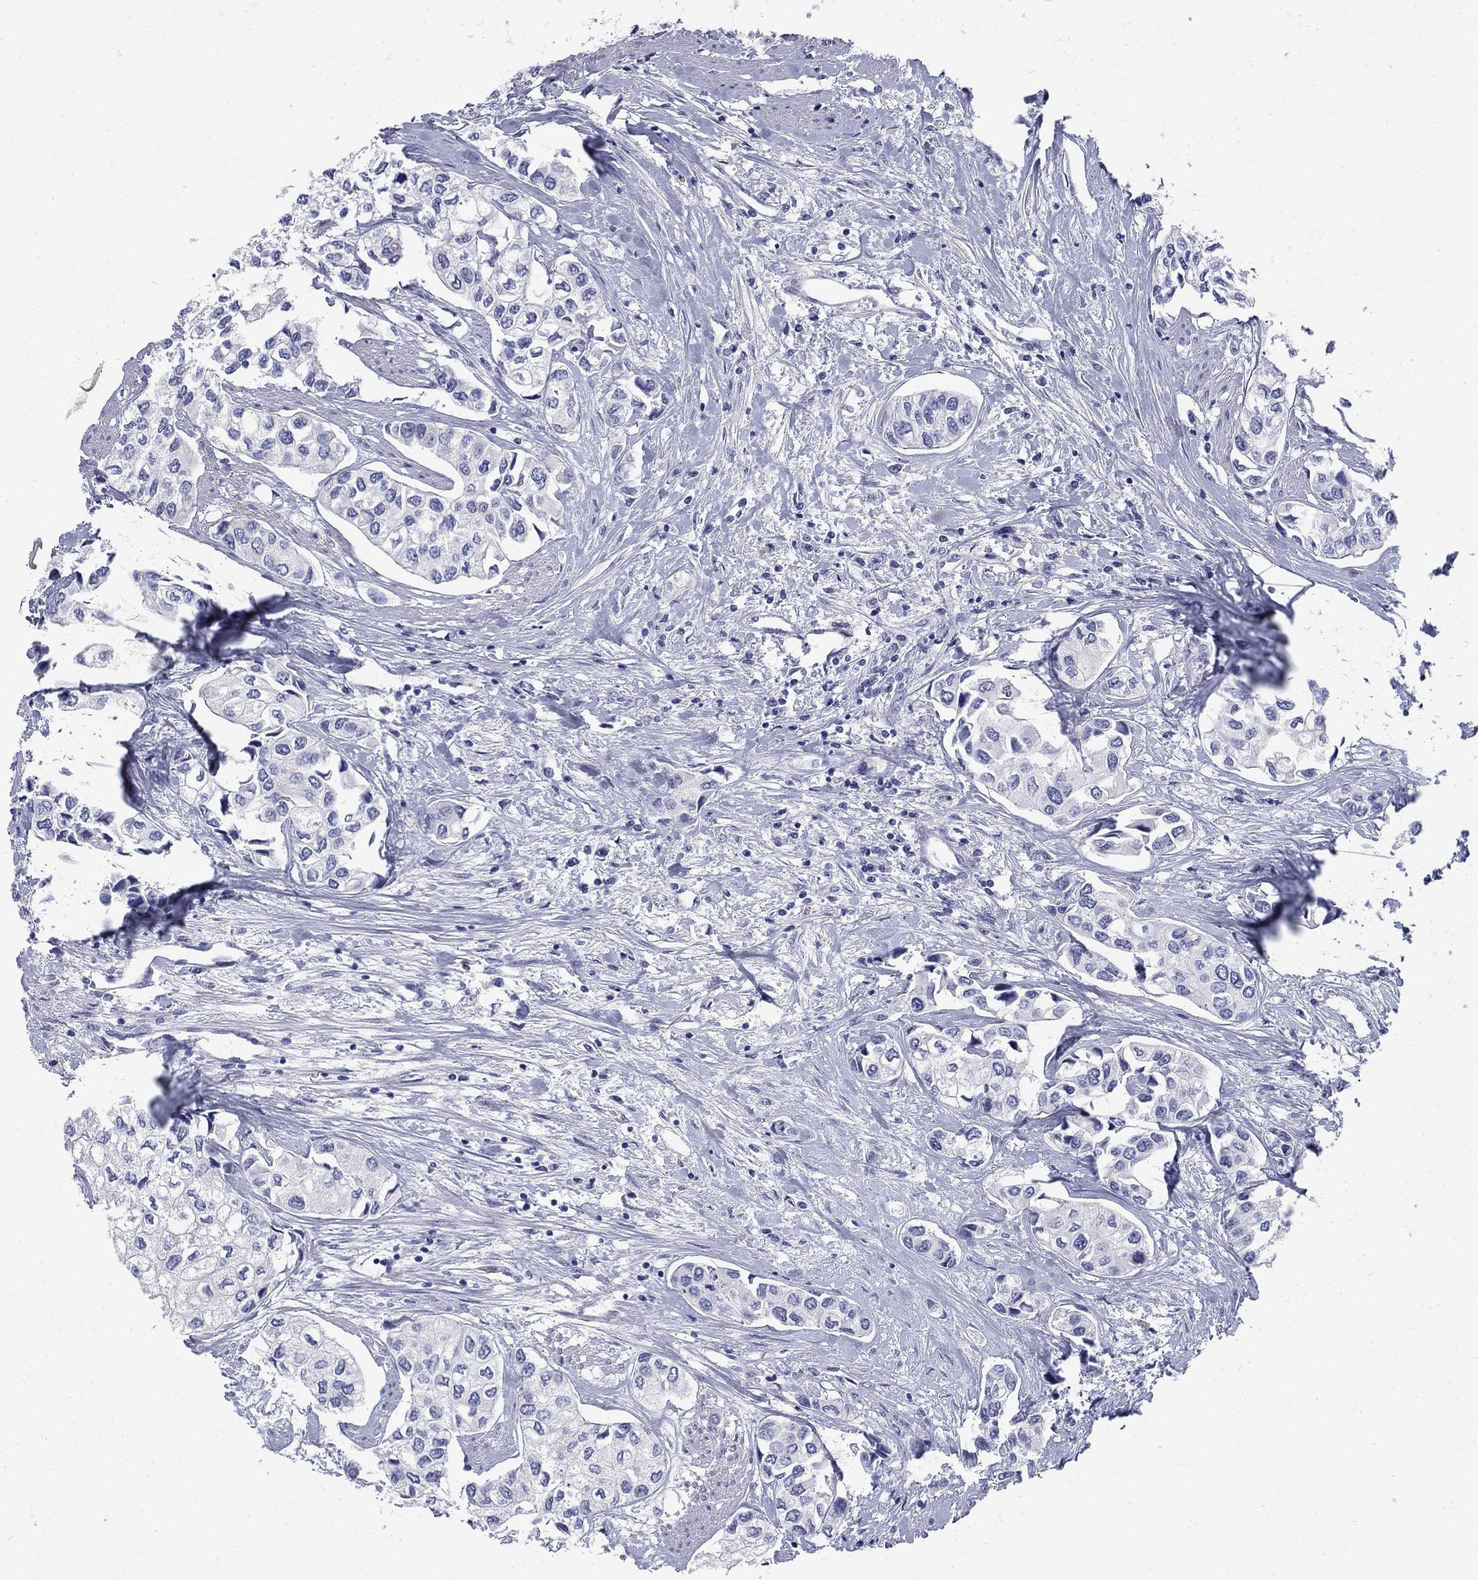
{"staining": {"intensity": "negative", "quantity": "none", "location": "none"}, "tissue": "urothelial cancer", "cell_type": "Tumor cells", "image_type": "cancer", "snomed": [{"axis": "morphology", "description": "Urothelial carcinoma, High grade"}, {"axis": "topography", "description": "Urinary bladder"}], "caption": "Immunohistochemical staining of high-grade urothelial carcinoma shows no significant positivity in tumor cells.", "gene": "SERPINB2", "patient": {"sex": "male", "age": 73}}